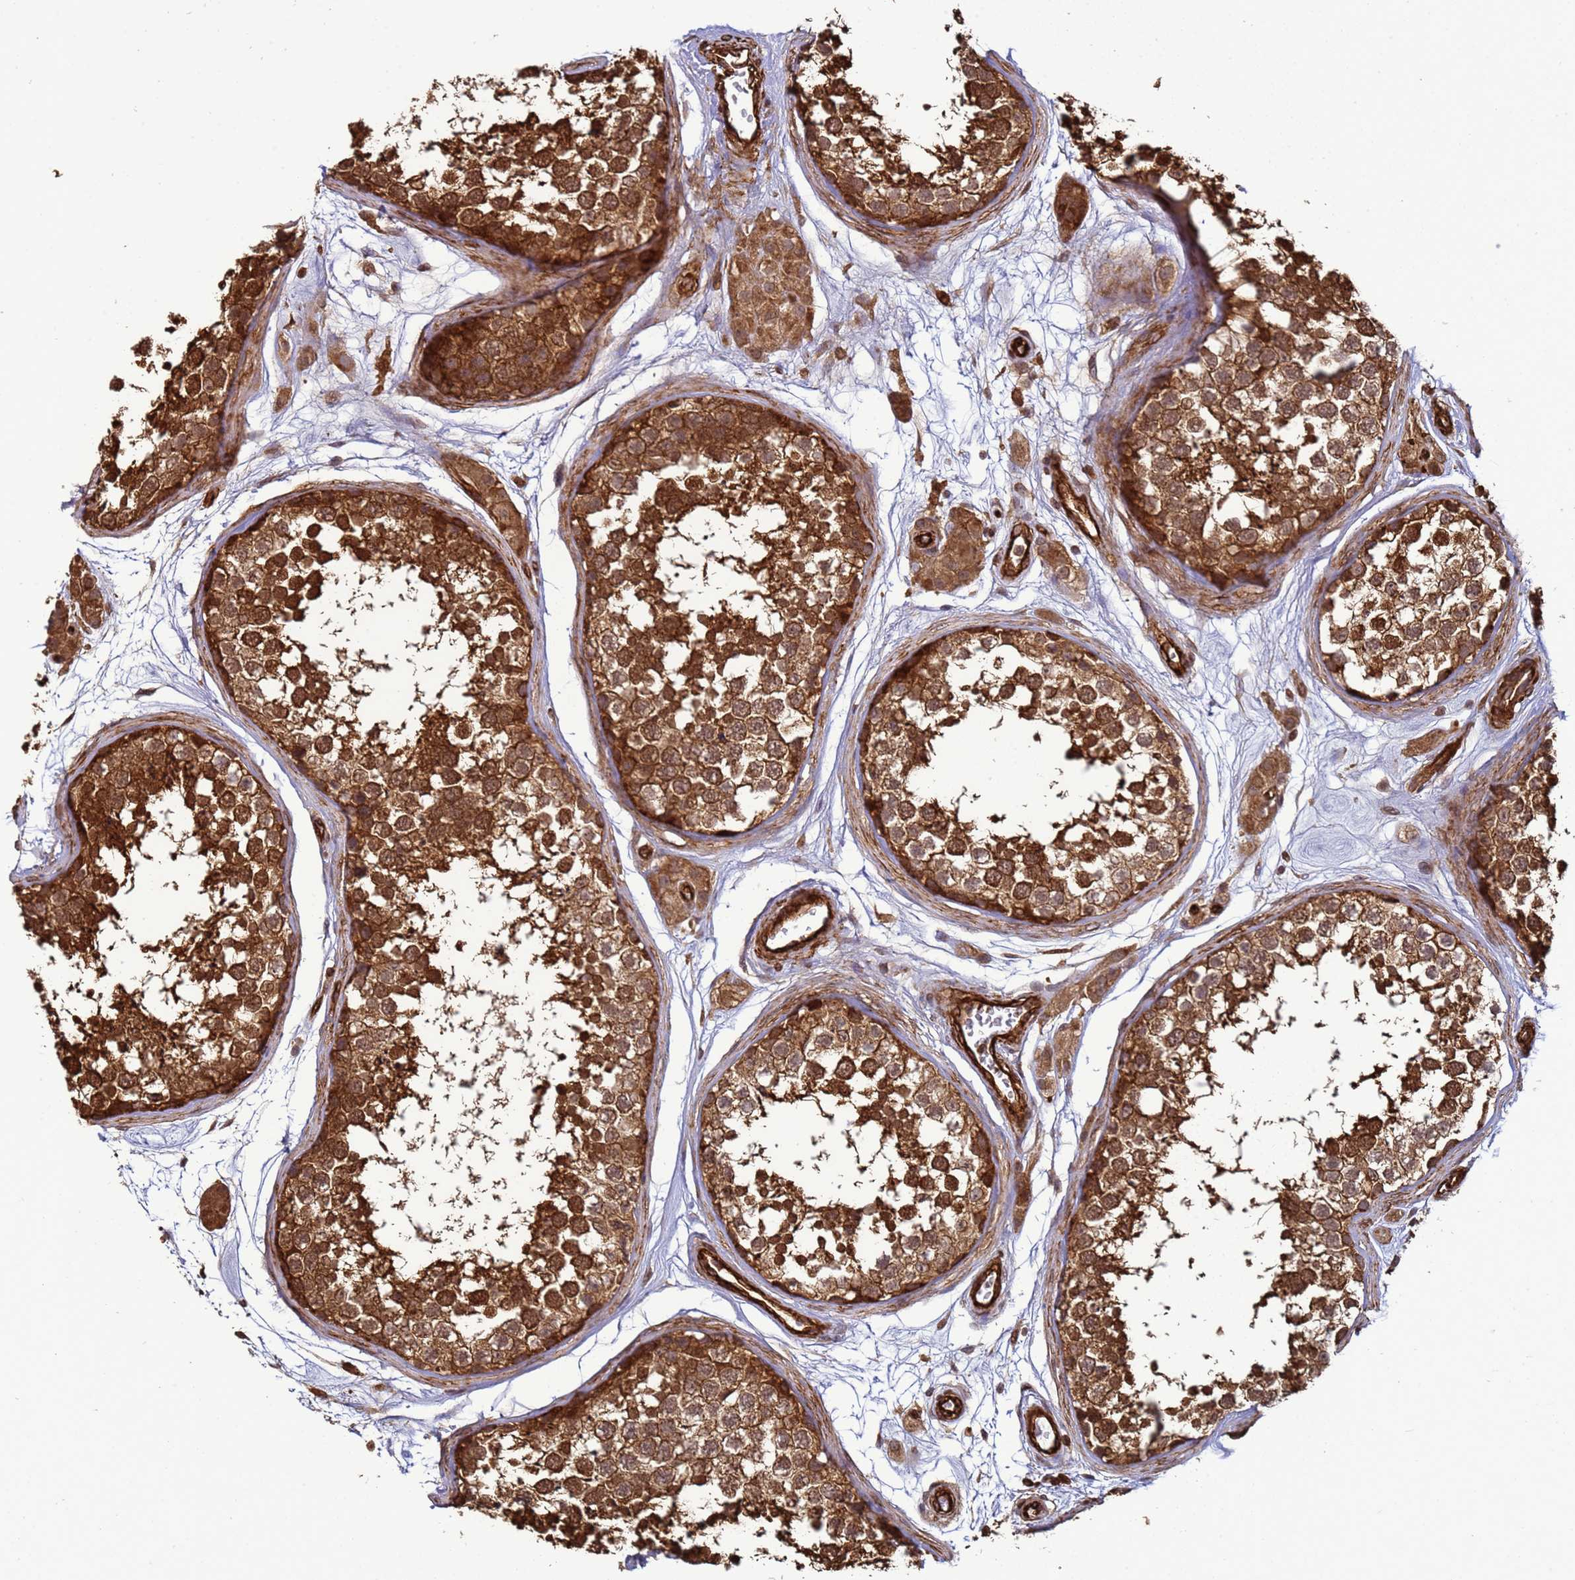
{"staining": {"intensity": "strong", "quantity": ">75%", "location": "cytoplasmic/membranous,nuclear"}, "tissue": "testis", "cell_type": "Cells in seminiferous ducts", "image_type": "normal", "snomed": [{"axis": "morphology", "description": "Normal tissue, NOS"}, {"axis": "topography", "description": "Testis"}], "caption": "Immunohistochemical staining of normal human testis reveals >75% levels of strong cytoplasmic/membranous,nuclear protein expression in about >75% of cells in seminiferous ducts.", "gene": "CNOT1", "patient": {"sex": "male", "age": 56}}